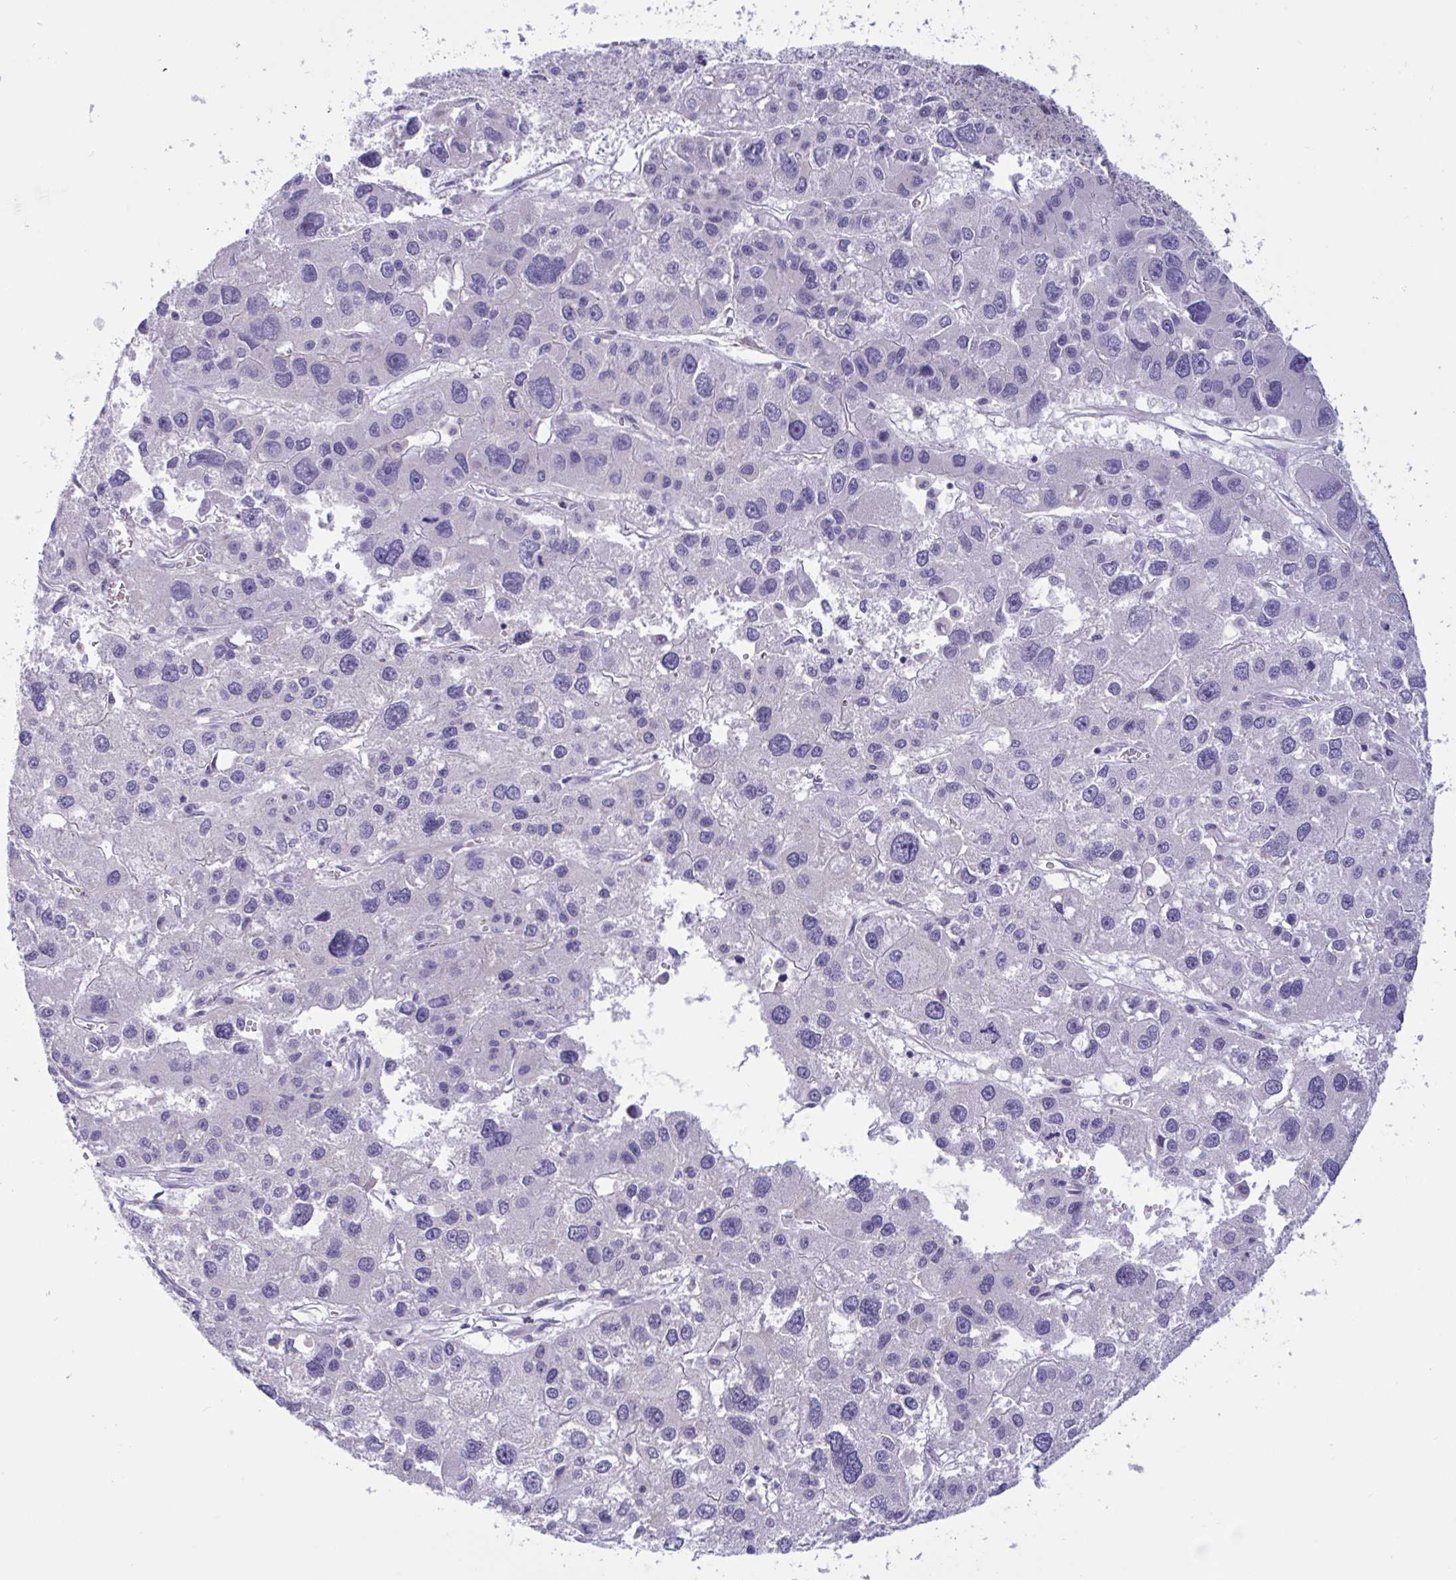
{"staining": {"intensity": "negative", "quantity": "none", "location": "none"}, "tissue": "liver cancer", "cell_type": "Tumor cells", "image_type": "cancer", "snomed": [{"axis": "morphology", "description": "Carcinoma, Hepatocellular, NOS"}, {"axis": "topography", "description": "Liver"}], "caption": "An immunohistochemistry (IHC) histopathology image of liver cancer (hepatocellular carcinoma) is shown. There is no staining in tumor cells of liver cancer (hepatocellular carcinoma).", "gene": "OXLD1", "patient": {"sex": "male", "age": 73}}